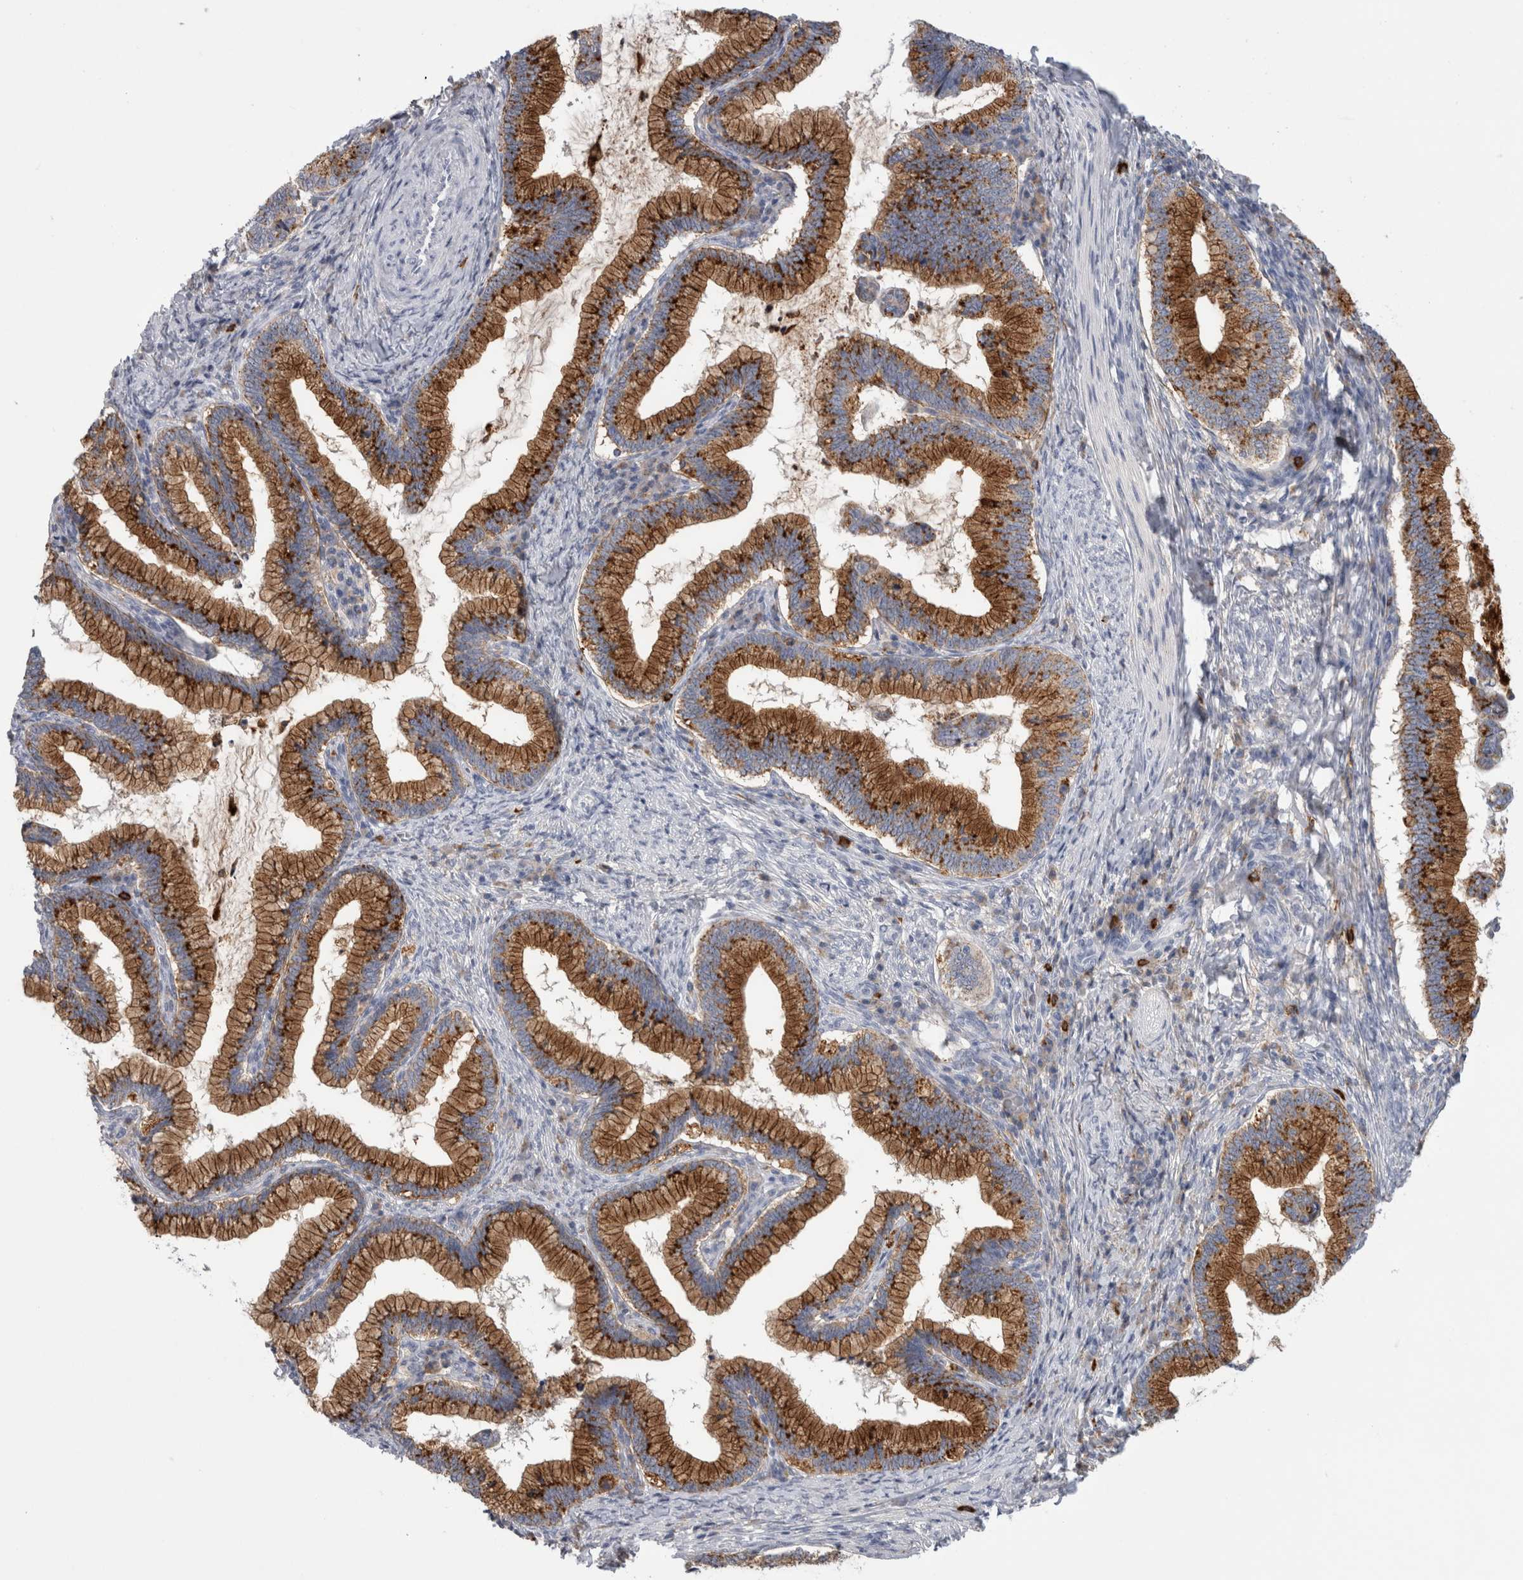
{"staining": {"intensity": "moderate", "quantity": ">75%", "location": "cytoplasmic/membranous"}, "tissue": "cervical cancer", "cell_type": "Tumor cells", "image_type": "cancer", "snomed": [{"axis": "morphology", "description": "Adenocarcinoma, NOS"}, {"axis": "topography", "description": "Cervix"}], "caption": "The micrograph demonstrates staining of cervical cancer, revealing moderate cytoplasmic/membranous protein expression (brown color) within tumor cells.", "gene": "CD63", "patient": {"sex": "female", "age": 36}}